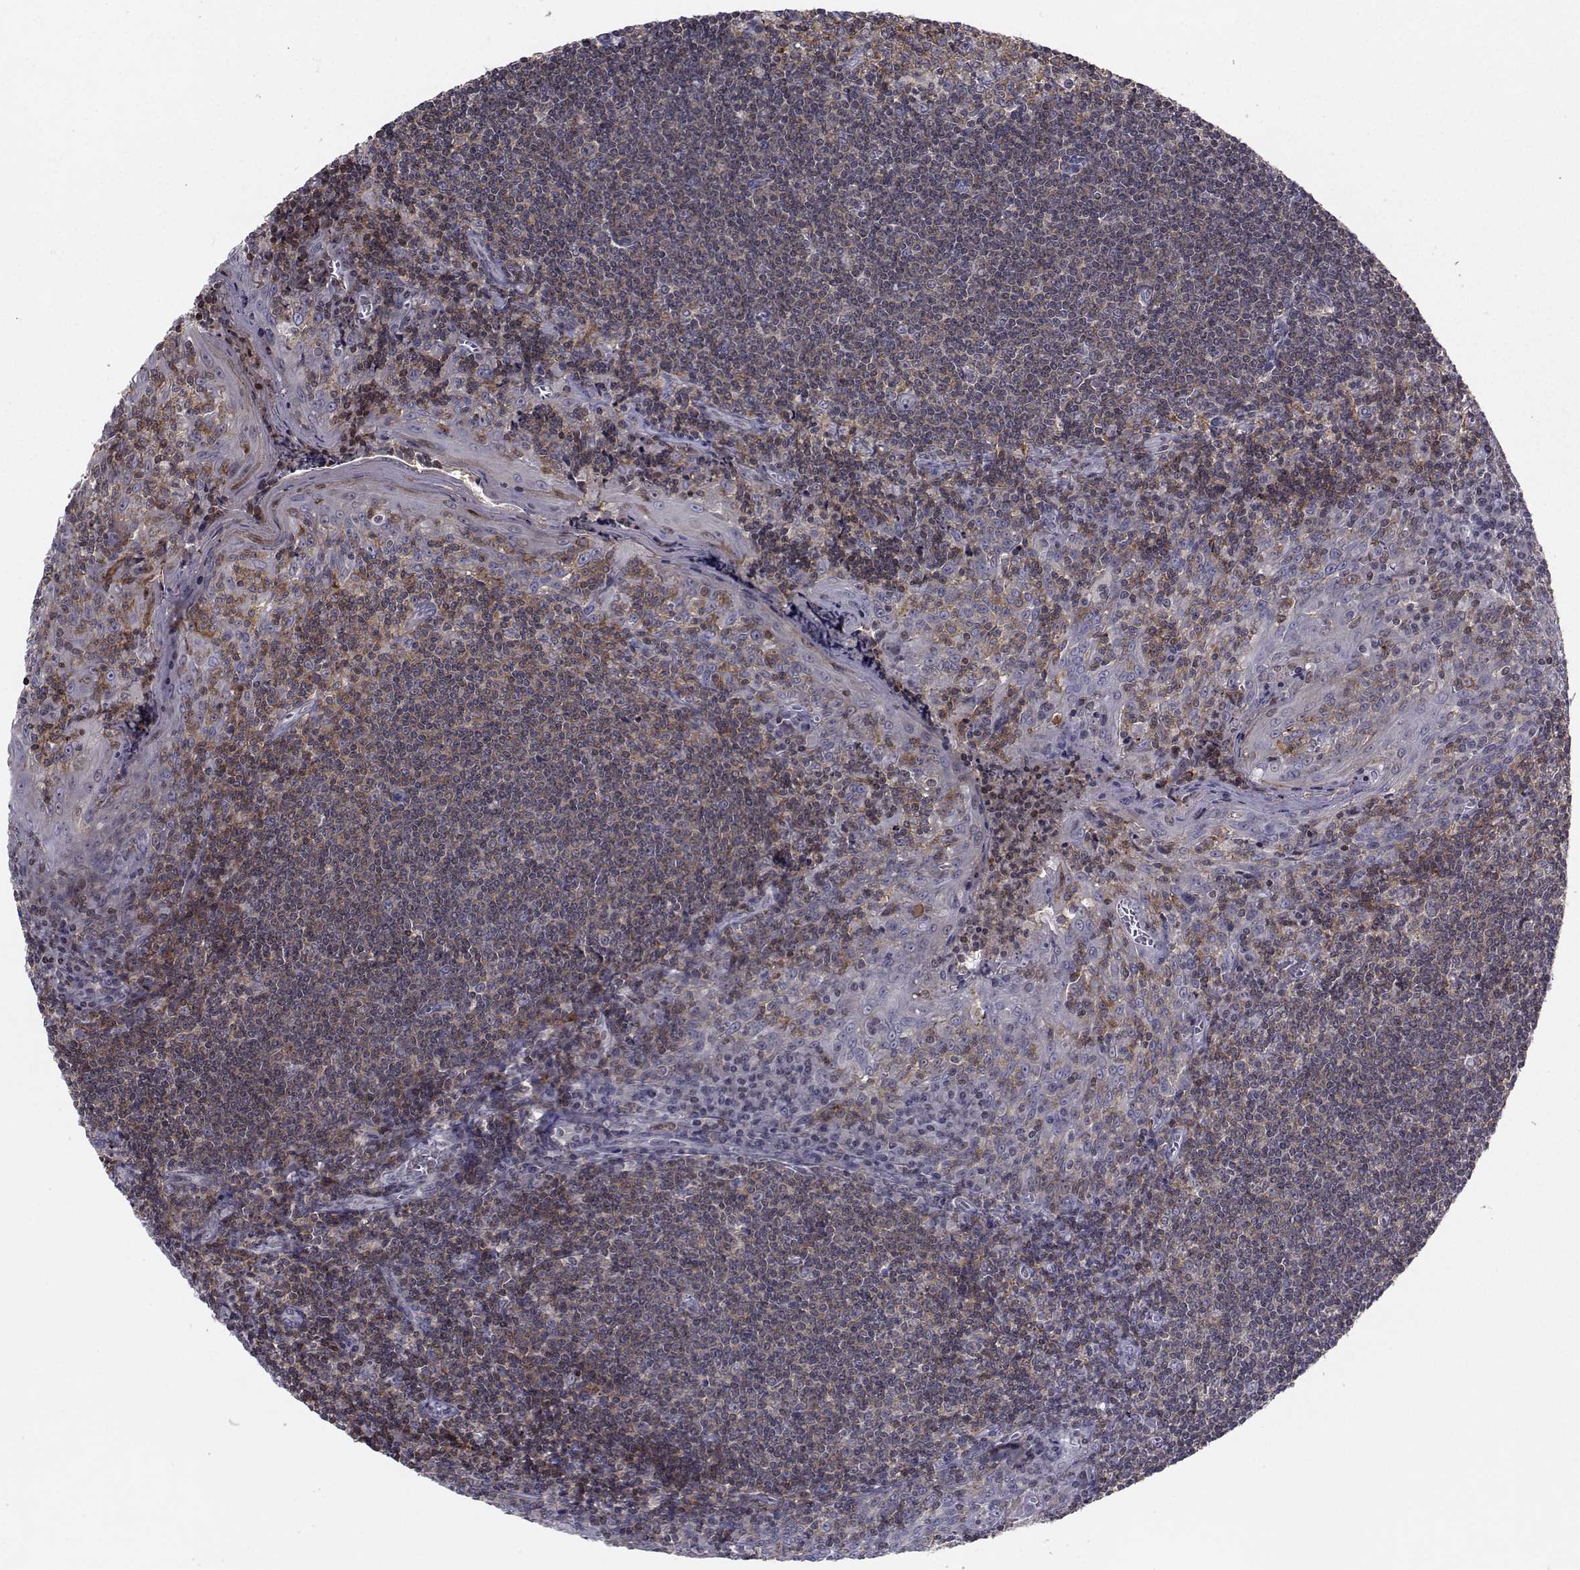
{"staining": {"intensity": "moderate", "quantity": ">75%", "location": "cytoplasmic/membranous"}, "tissue": "tonsil", "cell_type": "Germinal center cells", "image_type": "normal", "snomed": [{"axis": "morphology", "description": "Normal tissue, NOS"}, {"axis": "topography", "description": "Tonsil"}], "caption": "Immunohistochemistry of unremarkable tonsil displays medium levels of moderate cytoplasmic/membranous expression in about >75% of germinal center cells. Immunohistochemistry stains the protein in brown and the nuclei are stained blue.", "gene": "PCP4L1", "patient": {"sex": "male", "age": 33}}